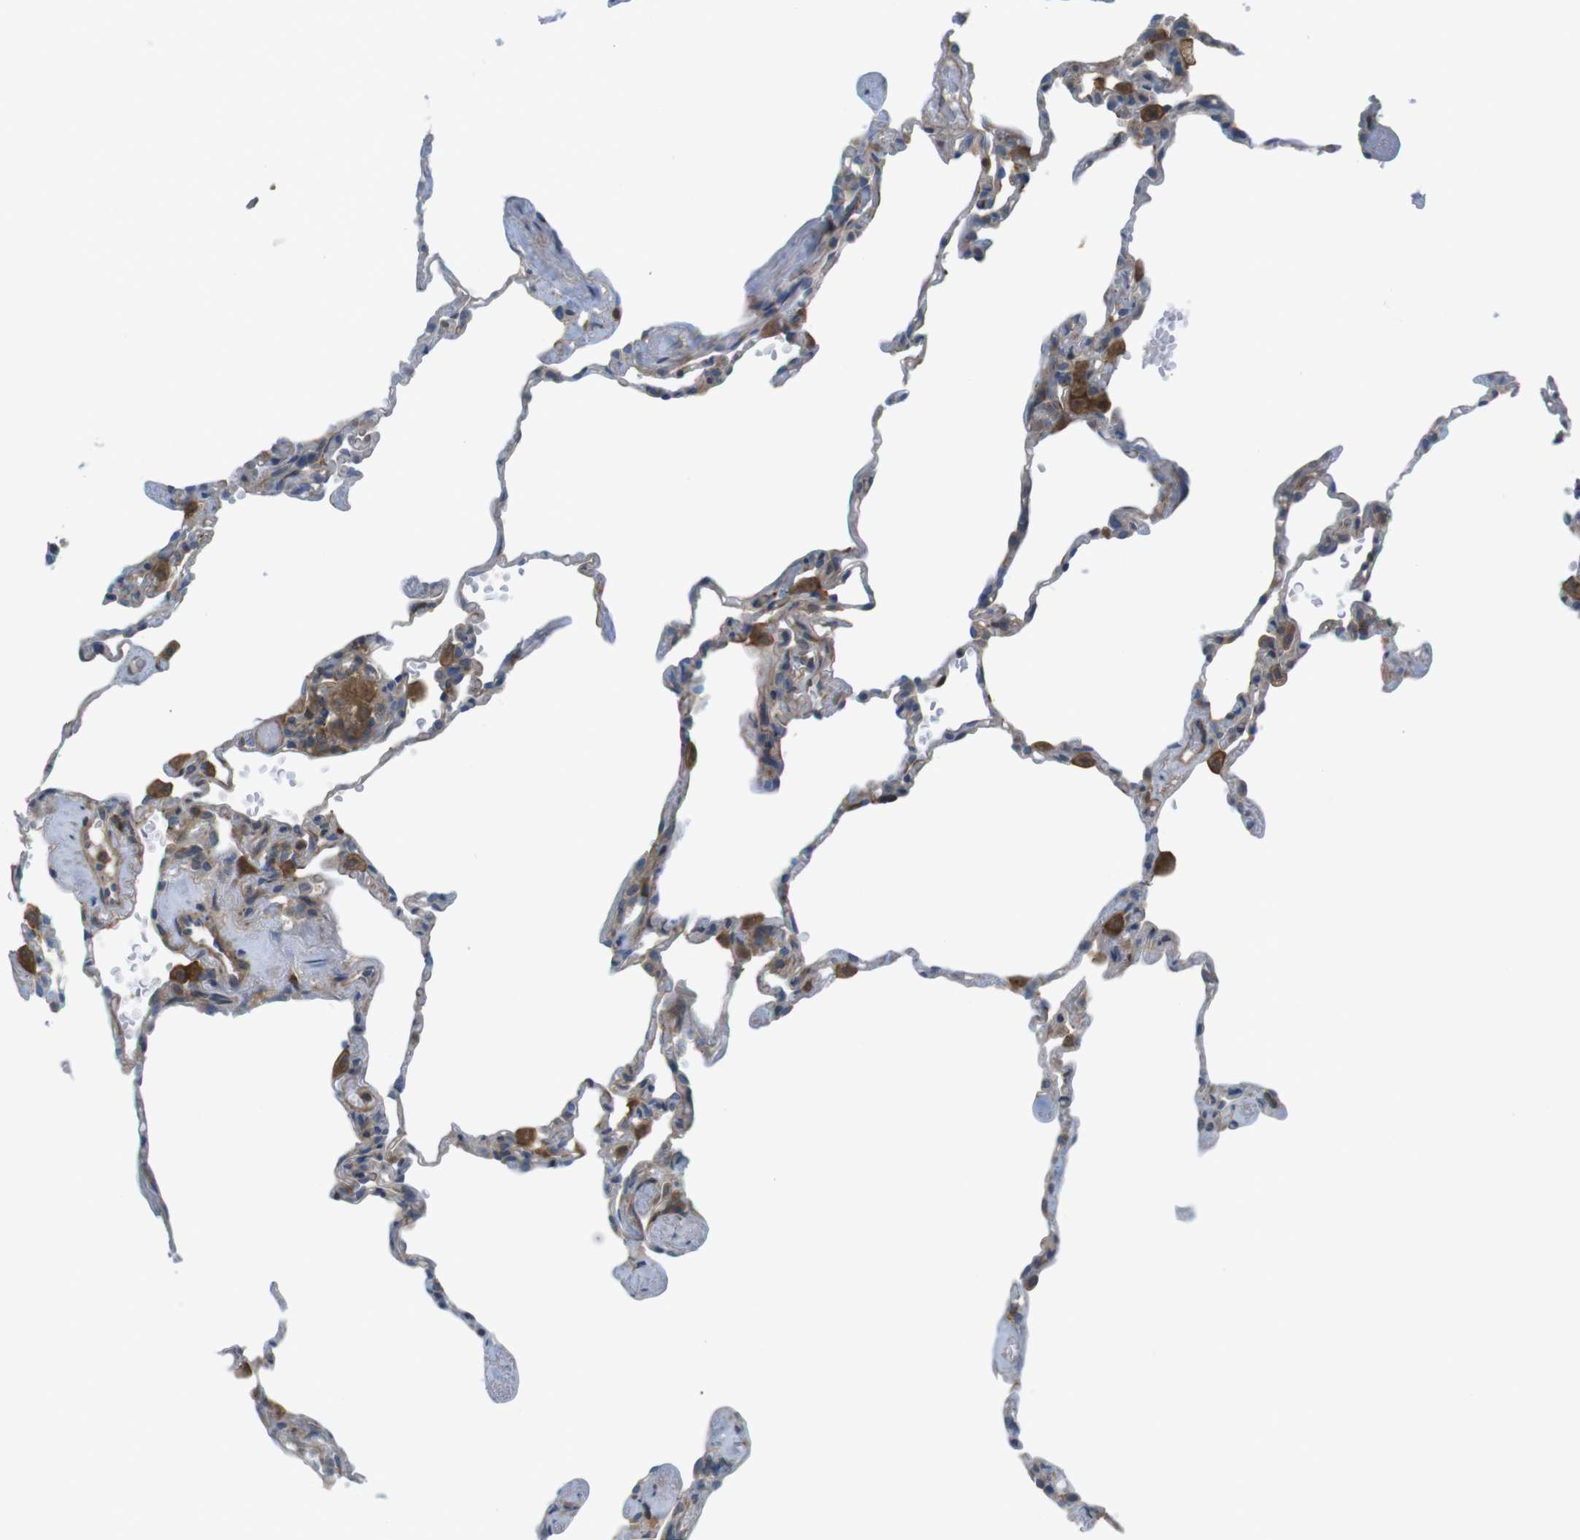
{"staining": {"intensity": "negative", "quantity": "none", "location": "none"}, "tissue": "lung", "cell_type": "Alveolar cells", "image_type": "normal", "snomed": [{"axis": "morphology", "description": "Normal tissue, NOS"}, {"axis": "topography", "description": "Lung"}], "caption": "High power microscopy image of an IHC photomicrograph of unremarkable lung, revealing no significant positivity in alveolar cells.", "gene": "MTHFD1L", "patient": {"sex": "male", "age": 59}}